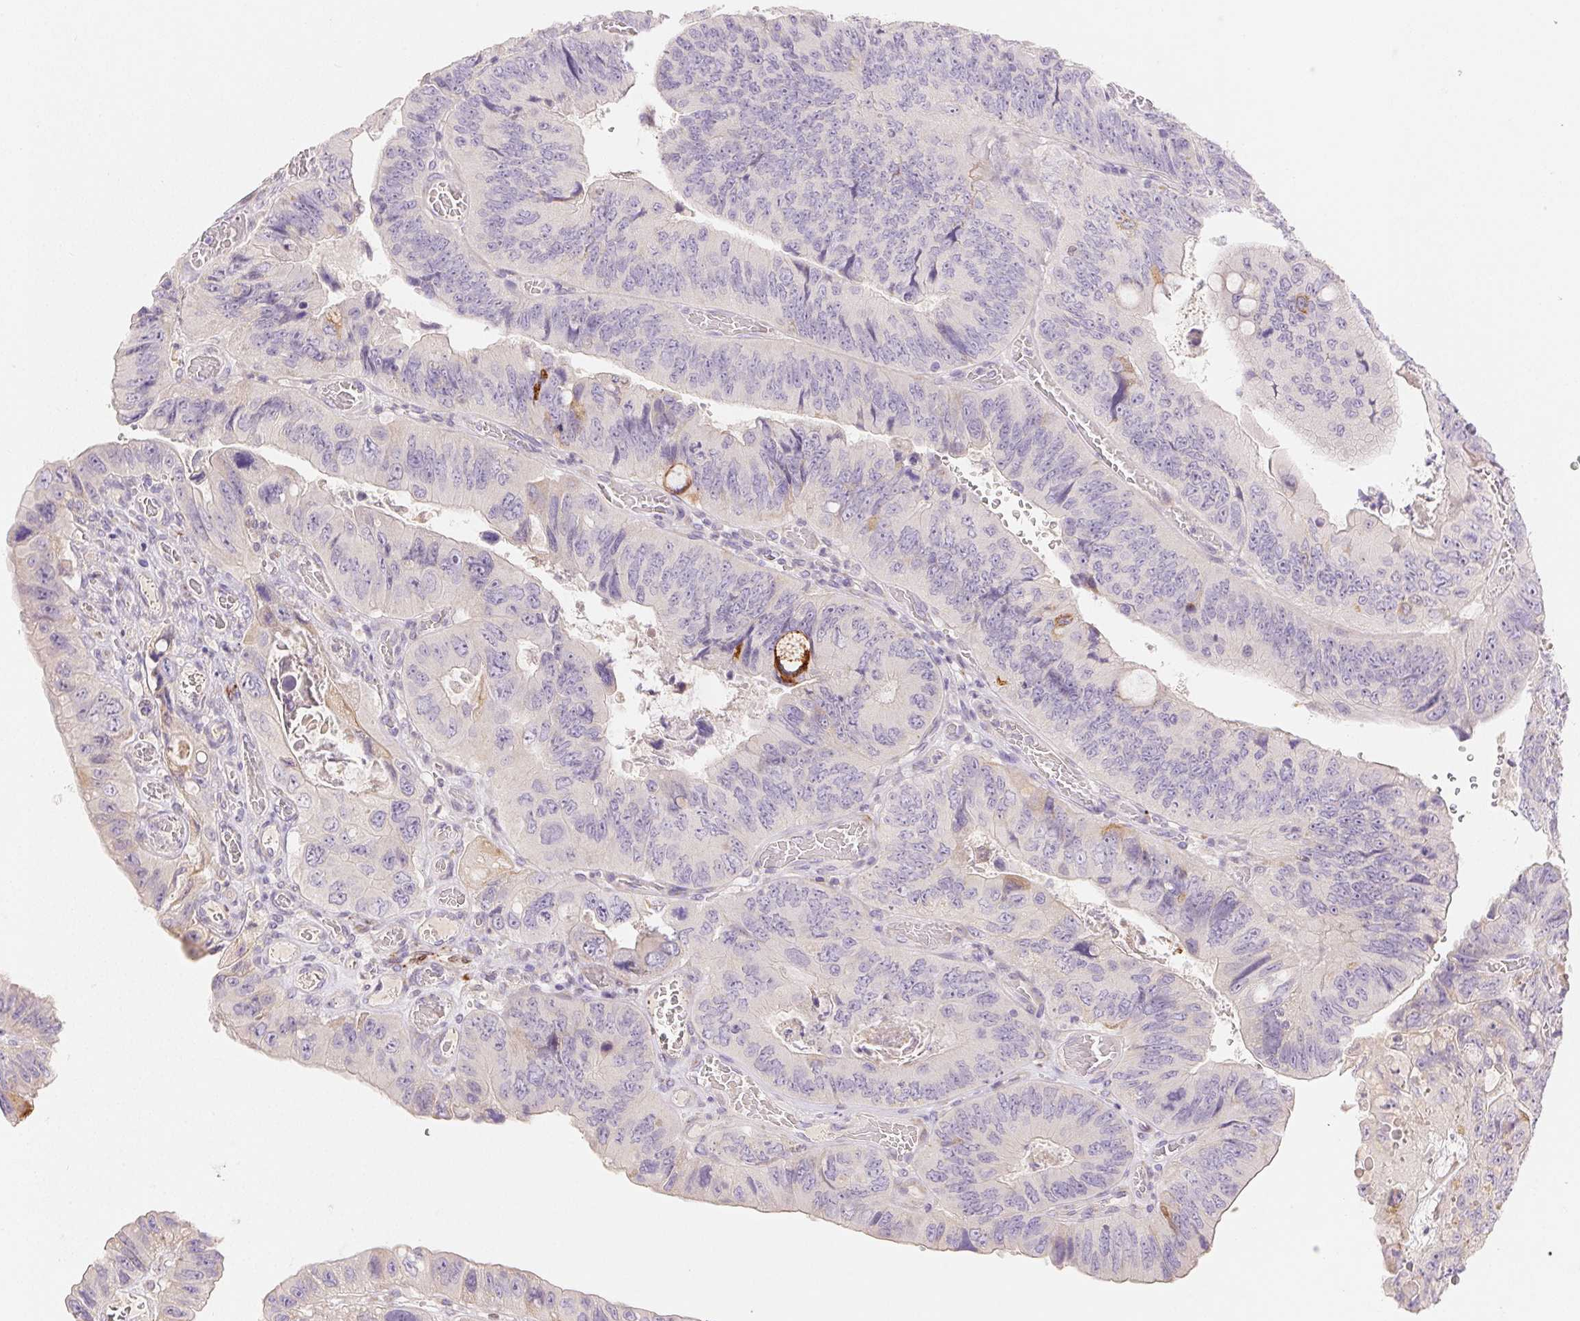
{"staining": {"intensity": "strong", "quantity": "<25%", "location": "cytoplasmic/membranous"}, "tissue": "colorectal cancer", "cell_type": "Tumor cells", "image_type": "cancer", "snomed": [{"axis": "morphology", "description": "Adenocarcinoma, NOS"}, {"axis": "topography", "description": "Colon"}], "caption": "High-power microscopy captured an immunohistochemistry photomicrograph of colorectal cancer, revealing strong cytoplasmic/membranous positivity in approximately <25% of tumor cells. The protein of interest is shown in brown color, while the nuclei are stained blue.", "gene": "ACVR1B", "patient": {"sex": "female", "age": 84}}